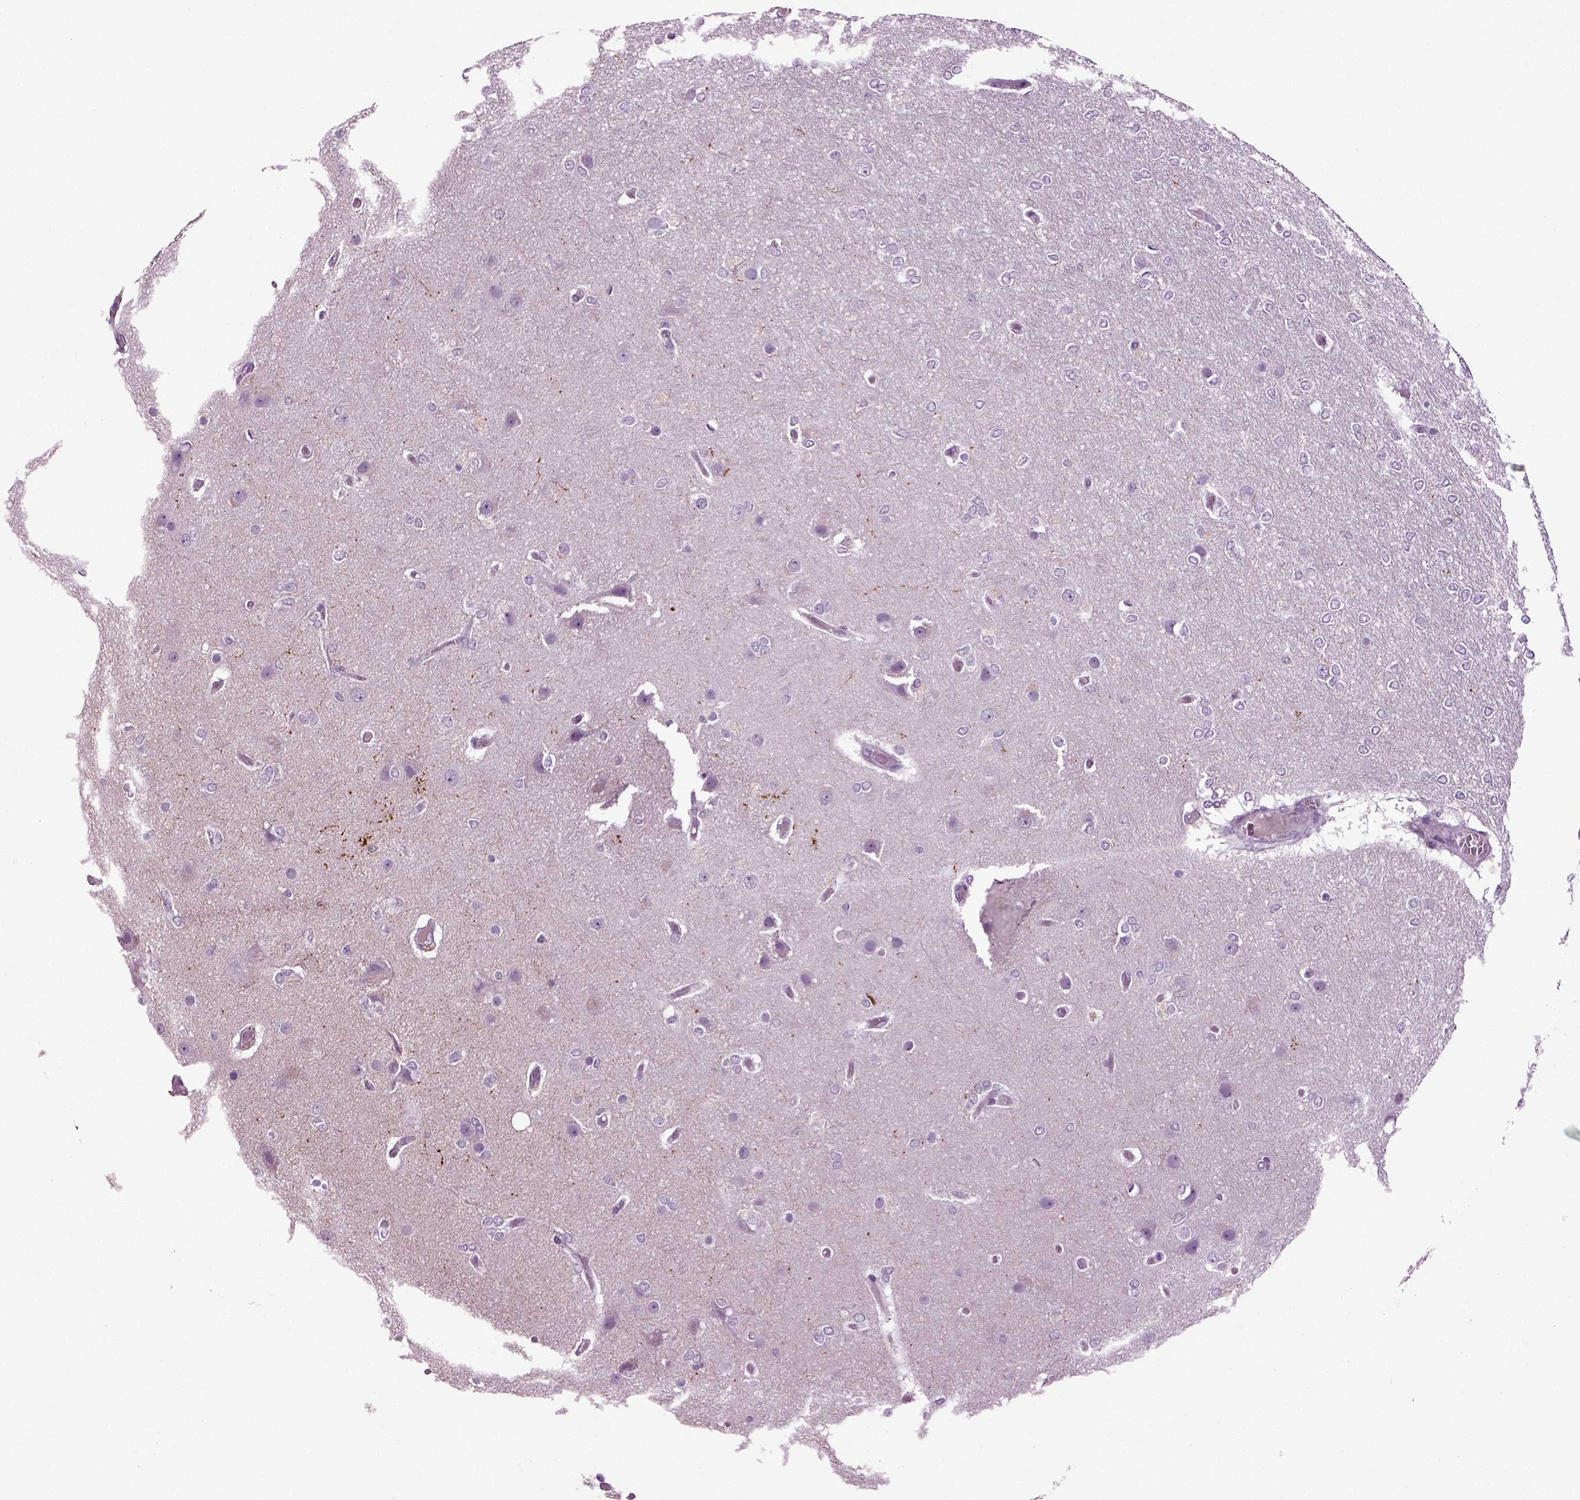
{"staining": {"intensity": "negative", "quantity": "none", "location": "none"}, "tissue": "glioma", "cell_type": "Tumor cells", "image_type": "cancer", "snomed": [{"axis": "morphology", "description": "Glioma, malignant, High grade"}, {"axis": "topography", "description": "Brain"}], "caption": "Human malignant high-grade glioma stained for a protein using immunohistochemistry displays no expression in tumor cells.", "gene": "SLC17A6", "patient": {"sex": "female", "age": 61}}